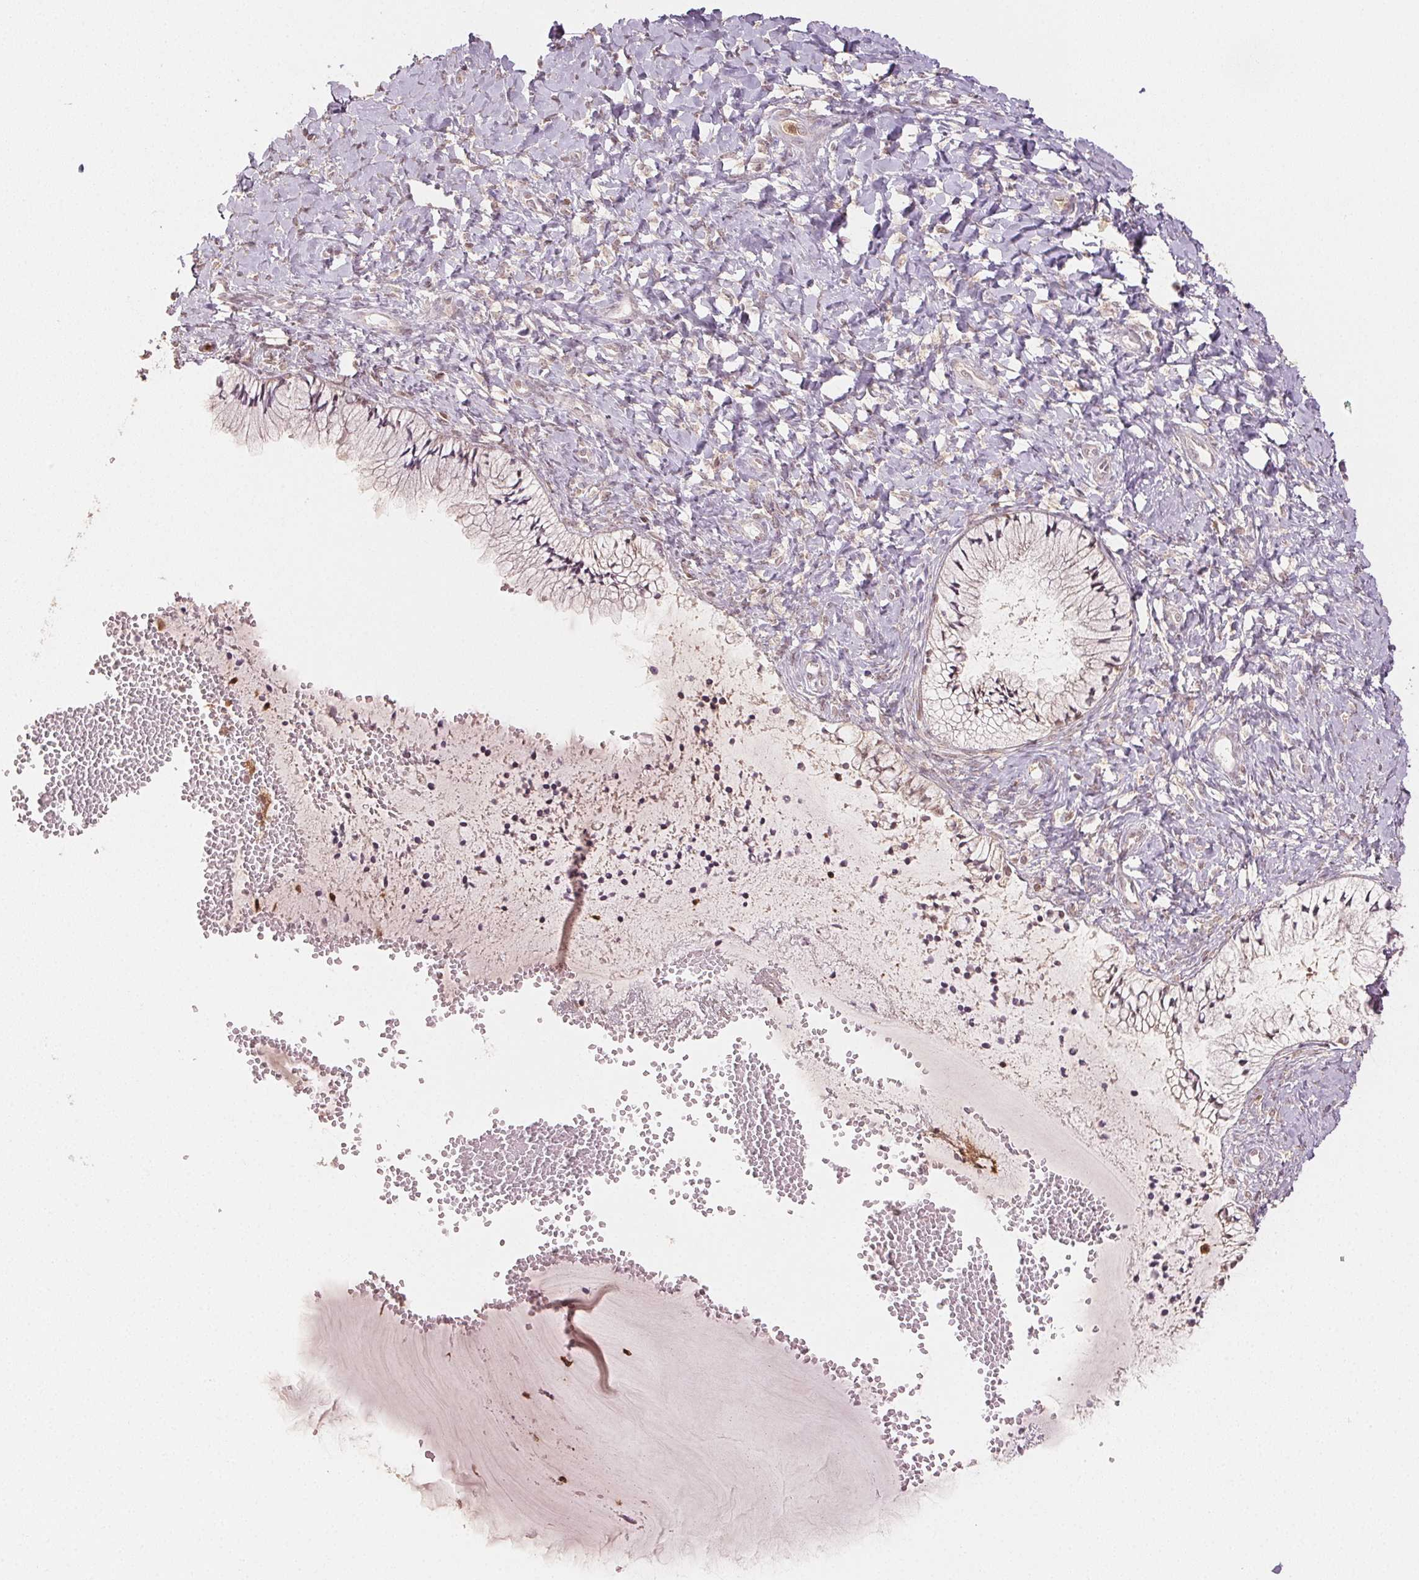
{"staining": {"intensity": "weak", "quantity": "<25%", "location": "cytoplasmic/membranous,nuclear"}, "tissue": "cervix", "cell_type": "Glandular cells", "image_type": "normal", "snomed": [{"axis": "morphology", "description": "Normal tissue, NOS"}, {"axis": "topography", "description": "Cervix"}], "caption": "Immunohistochemistry photomicrograph of unremarkable cervix stained for a protein (brown), which shows no positivity in glandular cells.", "gene": "MAPK14", "patient": {"sex": "female", "age": 37}}